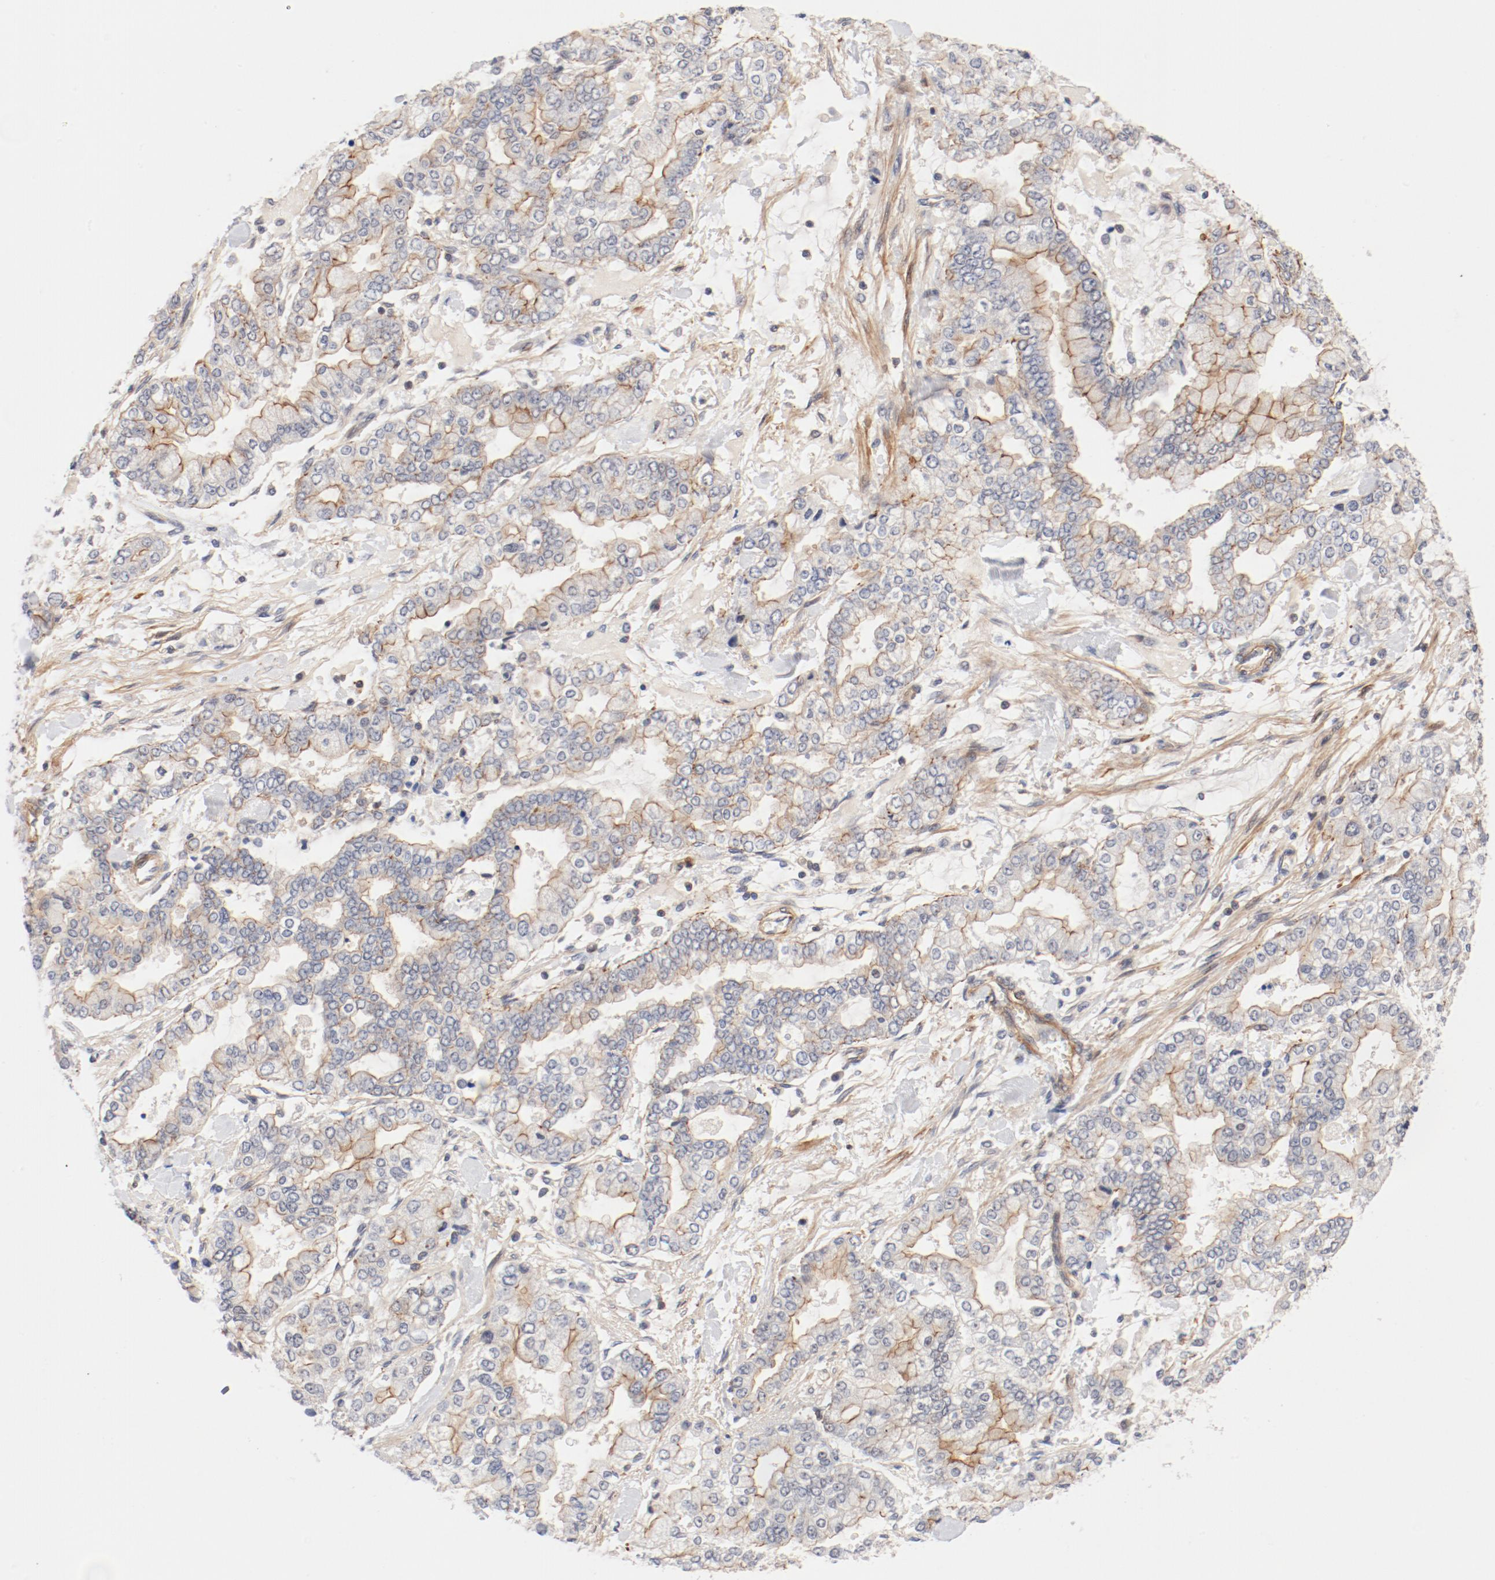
{"staining": {"intensity": "moderate", "quantity": "25%-75%", "location": "cytoplasmic/membranous"}, "tissue": "stomach cancer", "cell_type": "Tumor cells", "image_type": "cancer", "snomed": [{"axis": "morphology", "description": "Normal tissue, NOS"}, {"axis": "morphology", "description": "Adenocarcinoma, NOS"}, {"axis": "topography", "description": "Stomach, upper"}, {"axis": "topography", "description": "Stomach"}], "caption": "An image showing moderate cytoplasmic/membranous positivity in about 25%-75% of tumor cells in stomach cancer (adenocarcinoma), as visualized by brown immunohistochemical staining.", "gene": "ZNF267", "patient": {"sex": "male", "age": 76}}